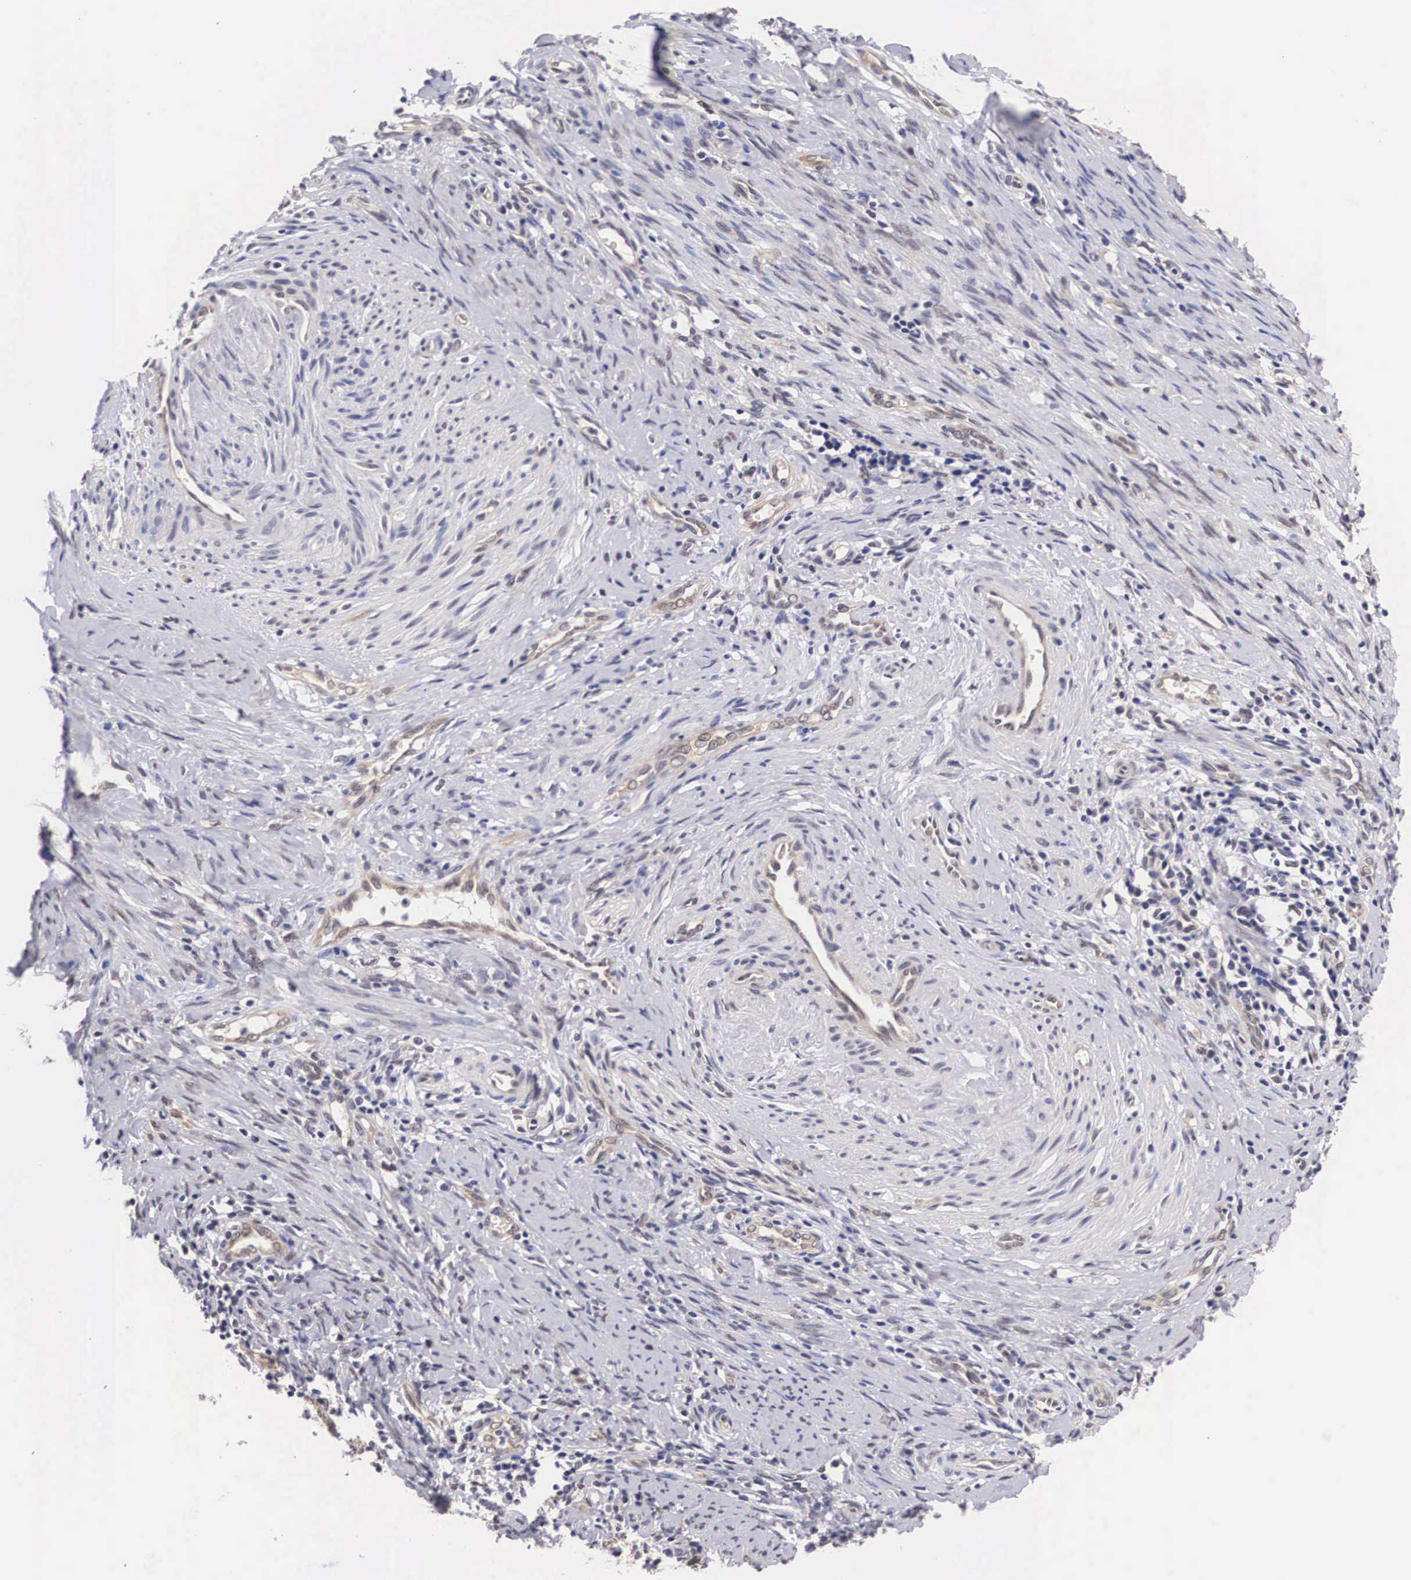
{"staining": {"intensity": "negative", "quantity": "none", "location": "none"}, "tissue": "cervical cancer", "cell_type": "Tumor cells", "image_type": "cancer", "snomed": [{"axis": "morphology", "description": "Squamous cell carcinoma, NOS"}, {"axis": "topography", "description": "Cervix"}], "caption": "Tumor cells show no significant staining in squamous cell carcinoma (cervical). (IHC, brightfield microscopy, high magnification).", "gene": "OTX2", "patient": {"sex": "female", "age": 41}}